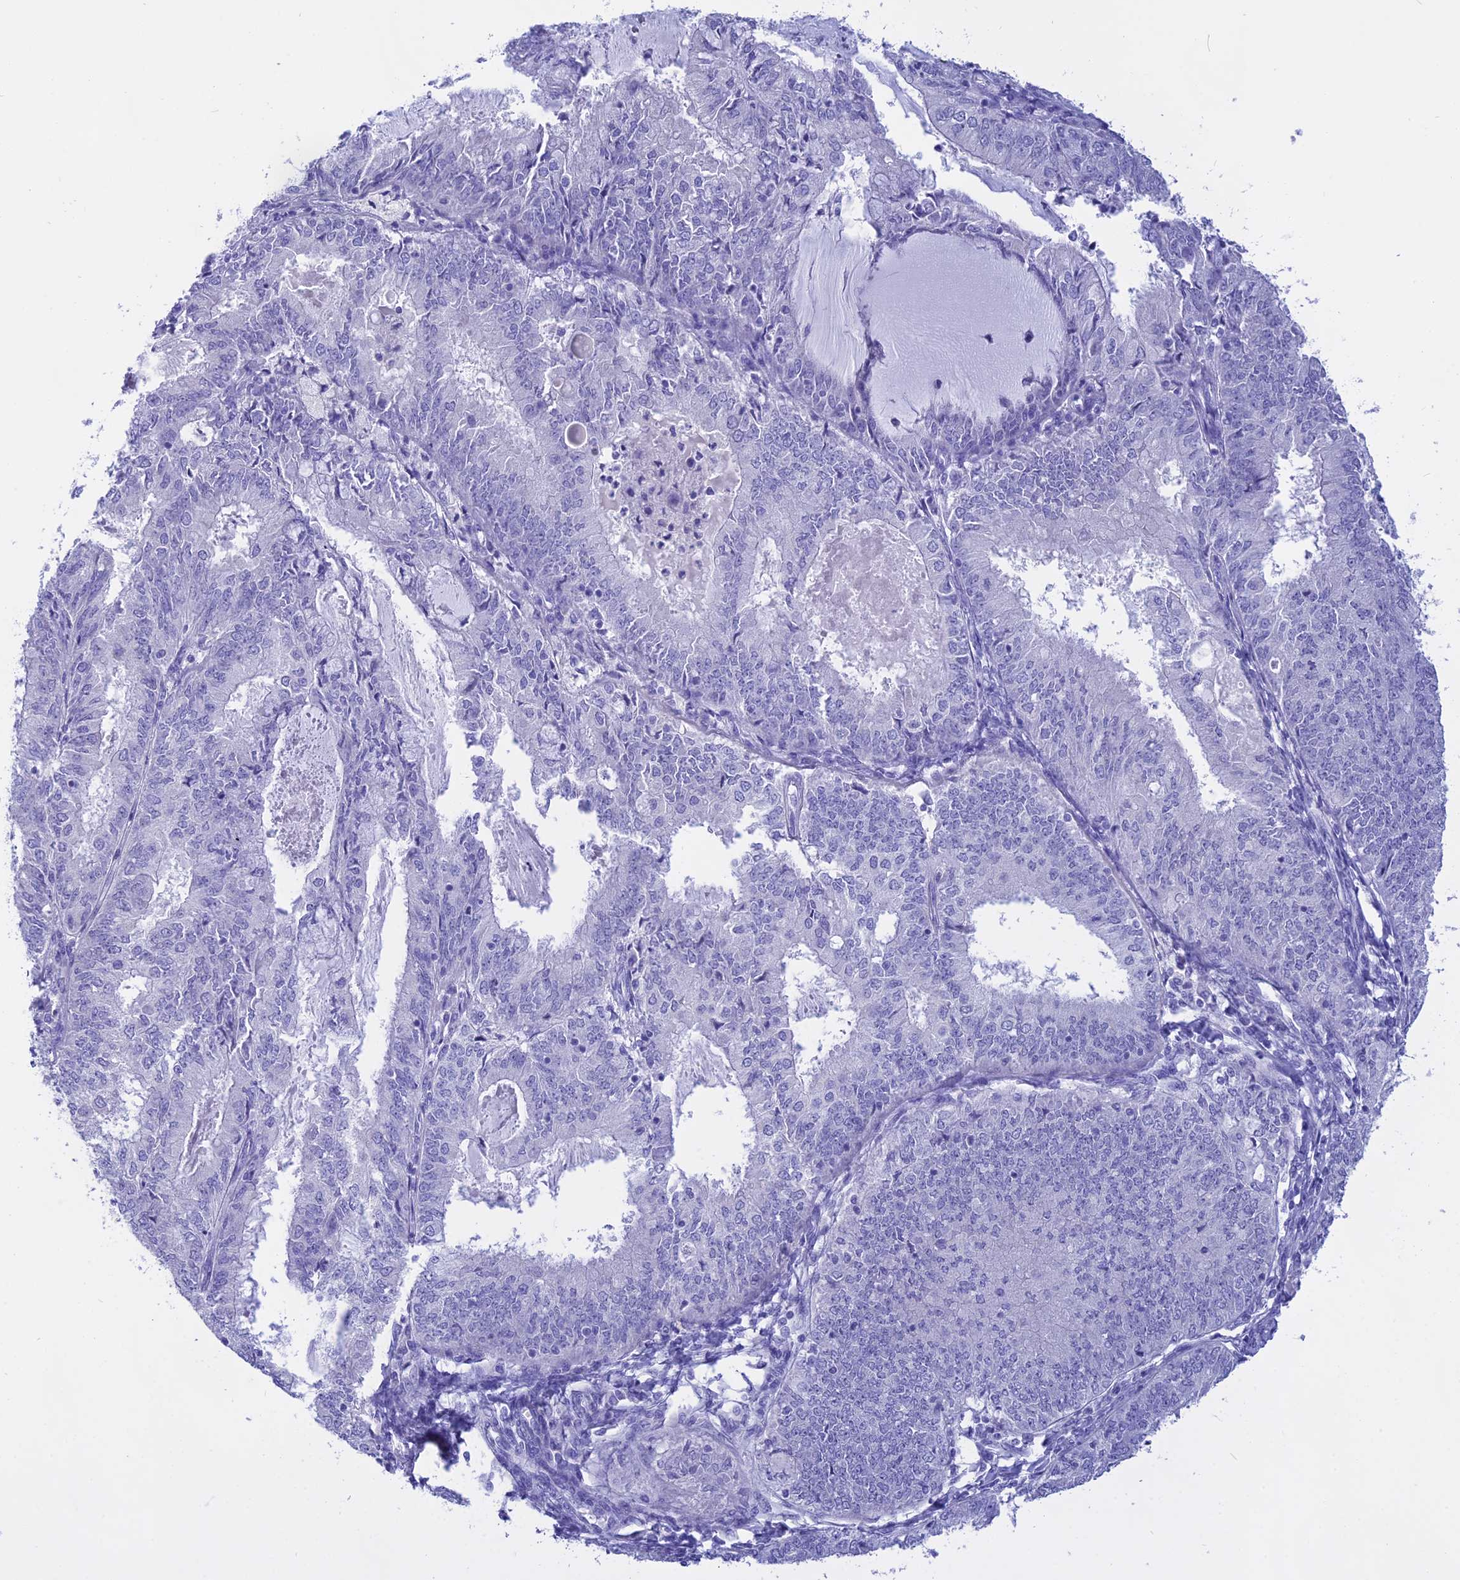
{"staining": {"intensity": "negative", "quantity": "none", "location": "none"}, "tissue": "endometrial cancer", "cell_type": "Tumor cells", "image_type": "cancer", "snomed": [{"axis": "morphology", "description": "Adenocarcinoma, NOS"}, {"axis": "topography", "description": "Endometrium"}], "caption": "Protein analysis of endometrial cancer reveals no significant expression in tumor cells.", "gene": "ISCA1", "patient": {"sex": "female", "age": 57}}